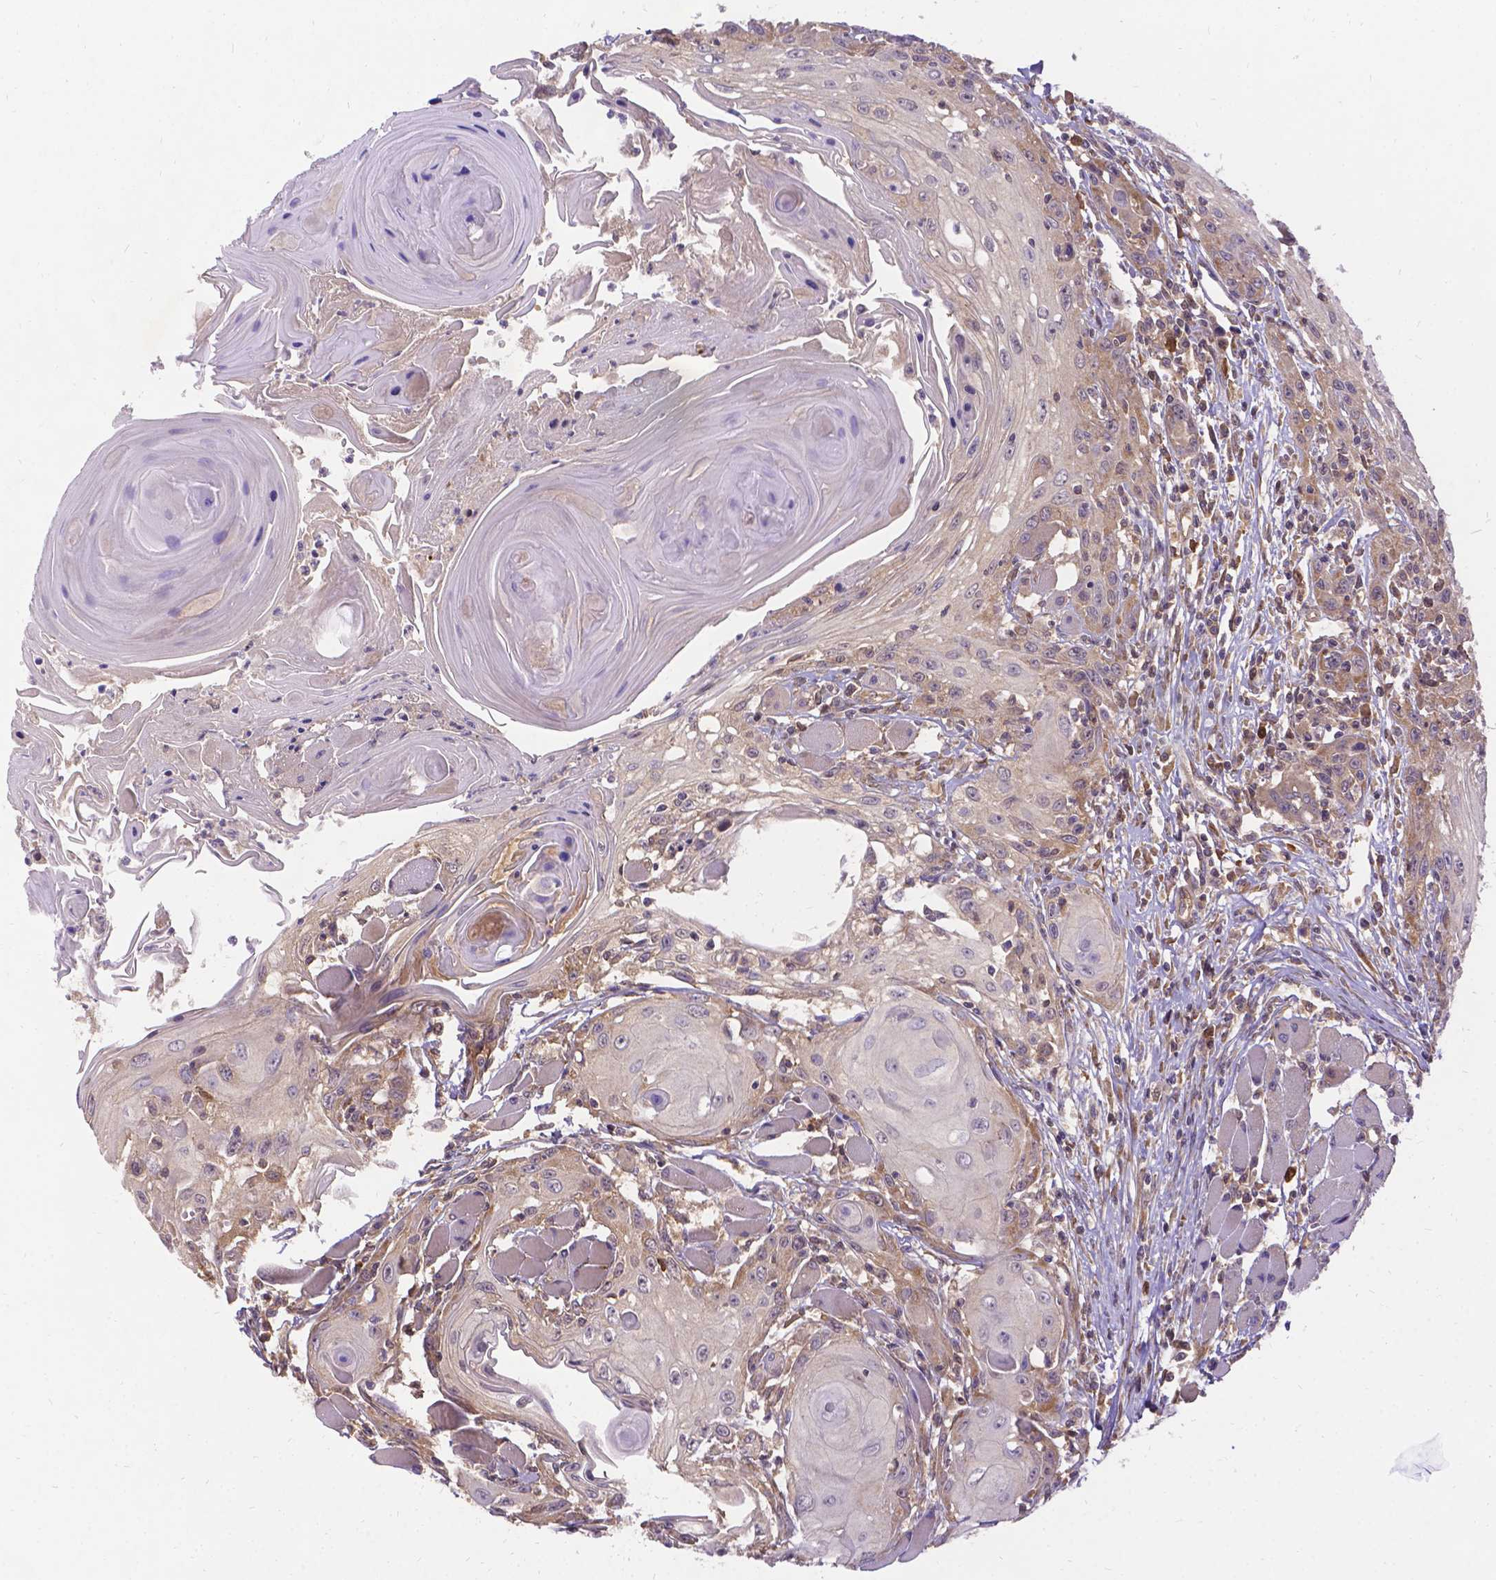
{"staining": {"intensity": "moderate", "quantity": "25%-75%", "location": "cytoplasmic/membranous"}, "tissue": "head and neck cancer", "cell_type": "Tumor cells", "image_type": "cancer", "snomed": [{"axis": "morphology", "description": "Squamous cell carcinoma, NOS"}, {"axis": "topography", "description": "Head-Neck"}], "caption": "The immunohistochemical stain labels moderate cytoplasmic/membranous staining in tumor cells of head and neck squamous cell carcinoma tissue.", "gene": "DENND6A", "patient": {"sex": "female", "age": 80}}